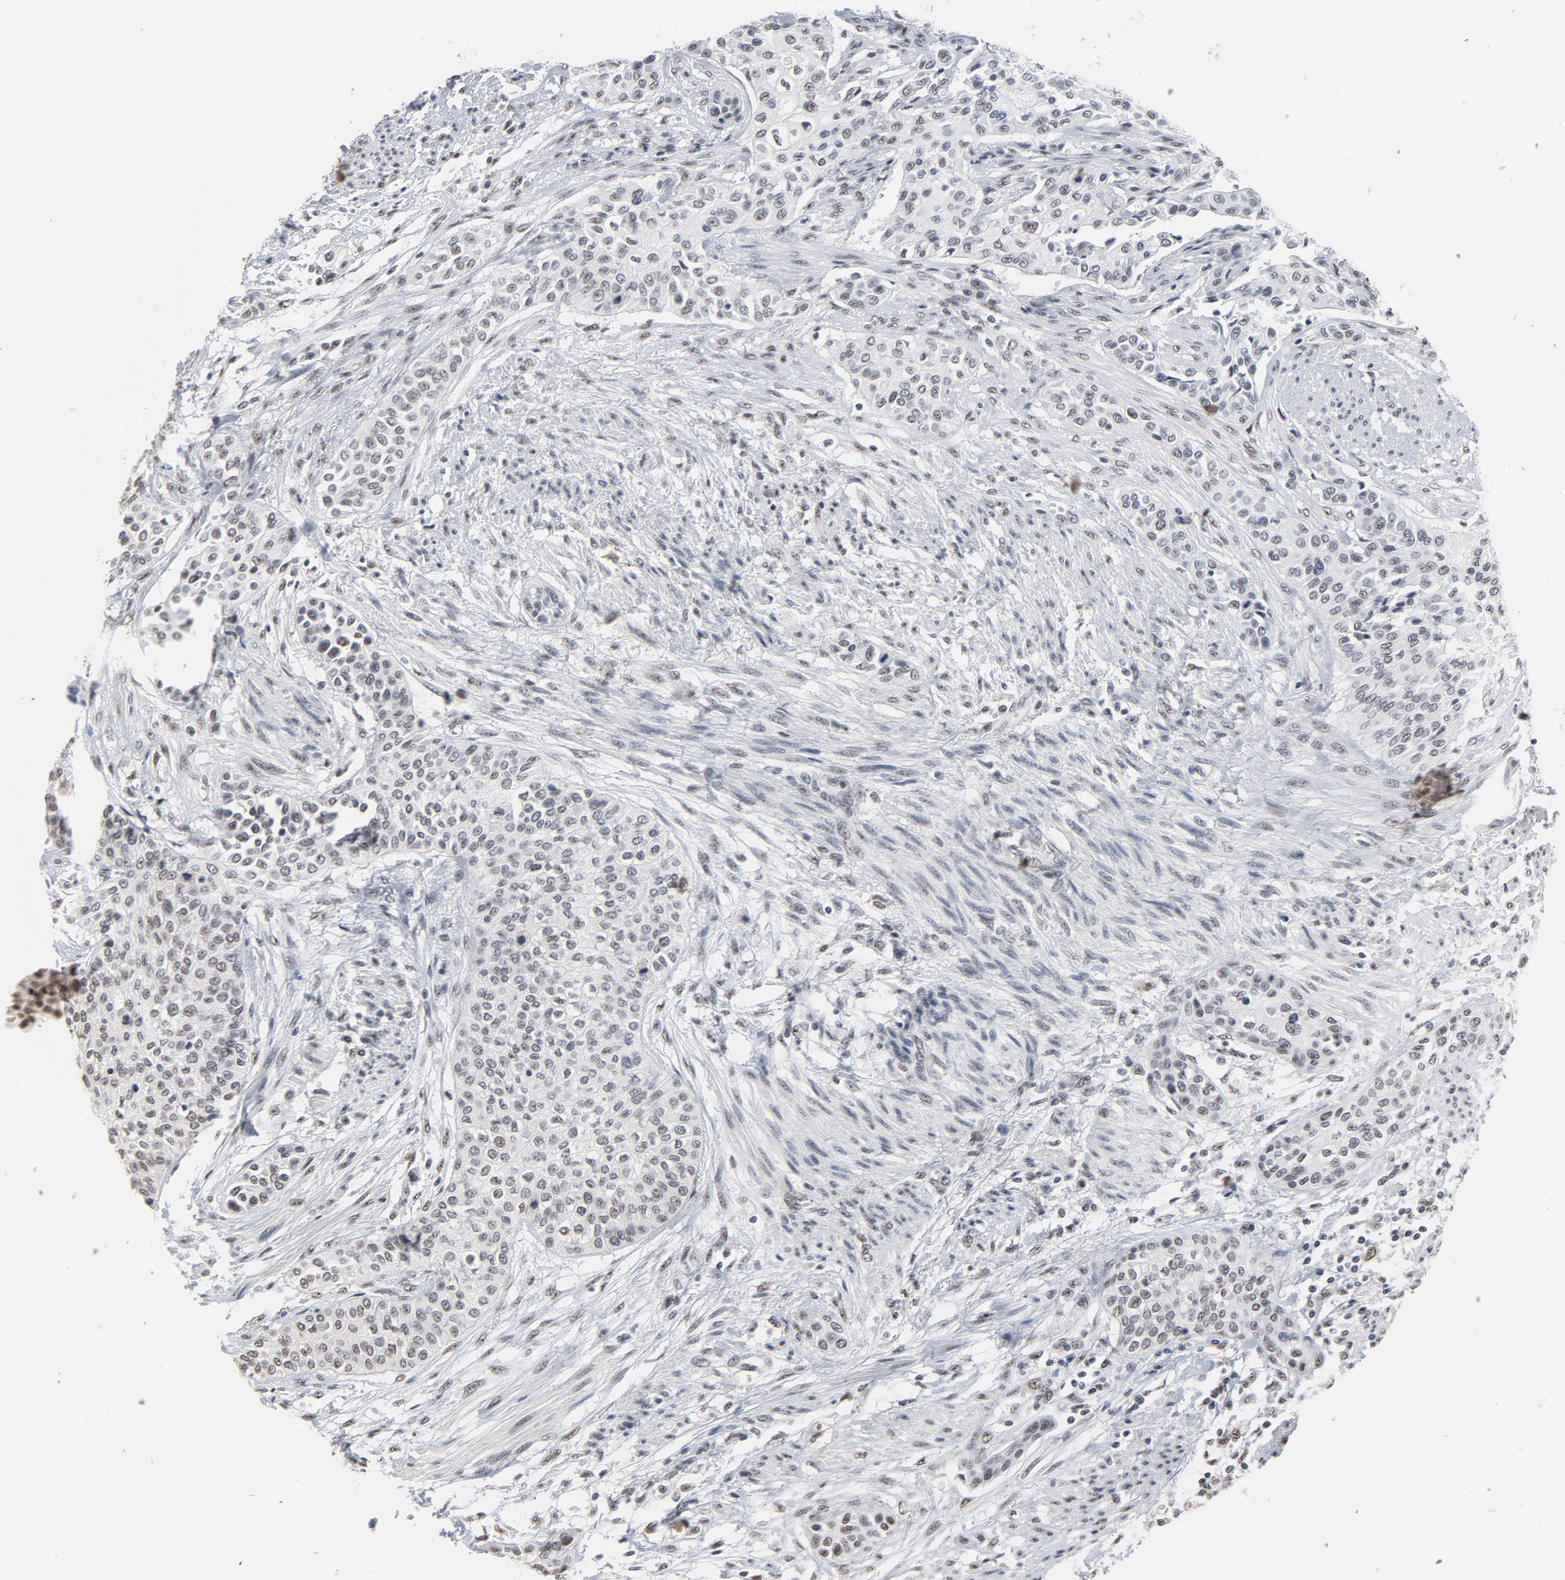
{"staining": {"intensity": "weak", "quantity": "25%-75%", "location": "nuclear"}, "tissue": "urothelial cancer", "cell_type": "Tumor cells", "image_type": "cancer", "snomed": [{"axis": "morphology", "description": "Urothelial carcinoma, High grade"}, {"axis": "topography", "description": "Urinary bladder"}], "caption": "Human urothelial cancer stained for a protein (brown) demonstrates weak nuclear positive staining in approximately 25%-75% of tumor cells.", "gene": "MRE11", "patient": {"sex": "male", "age": 74}}